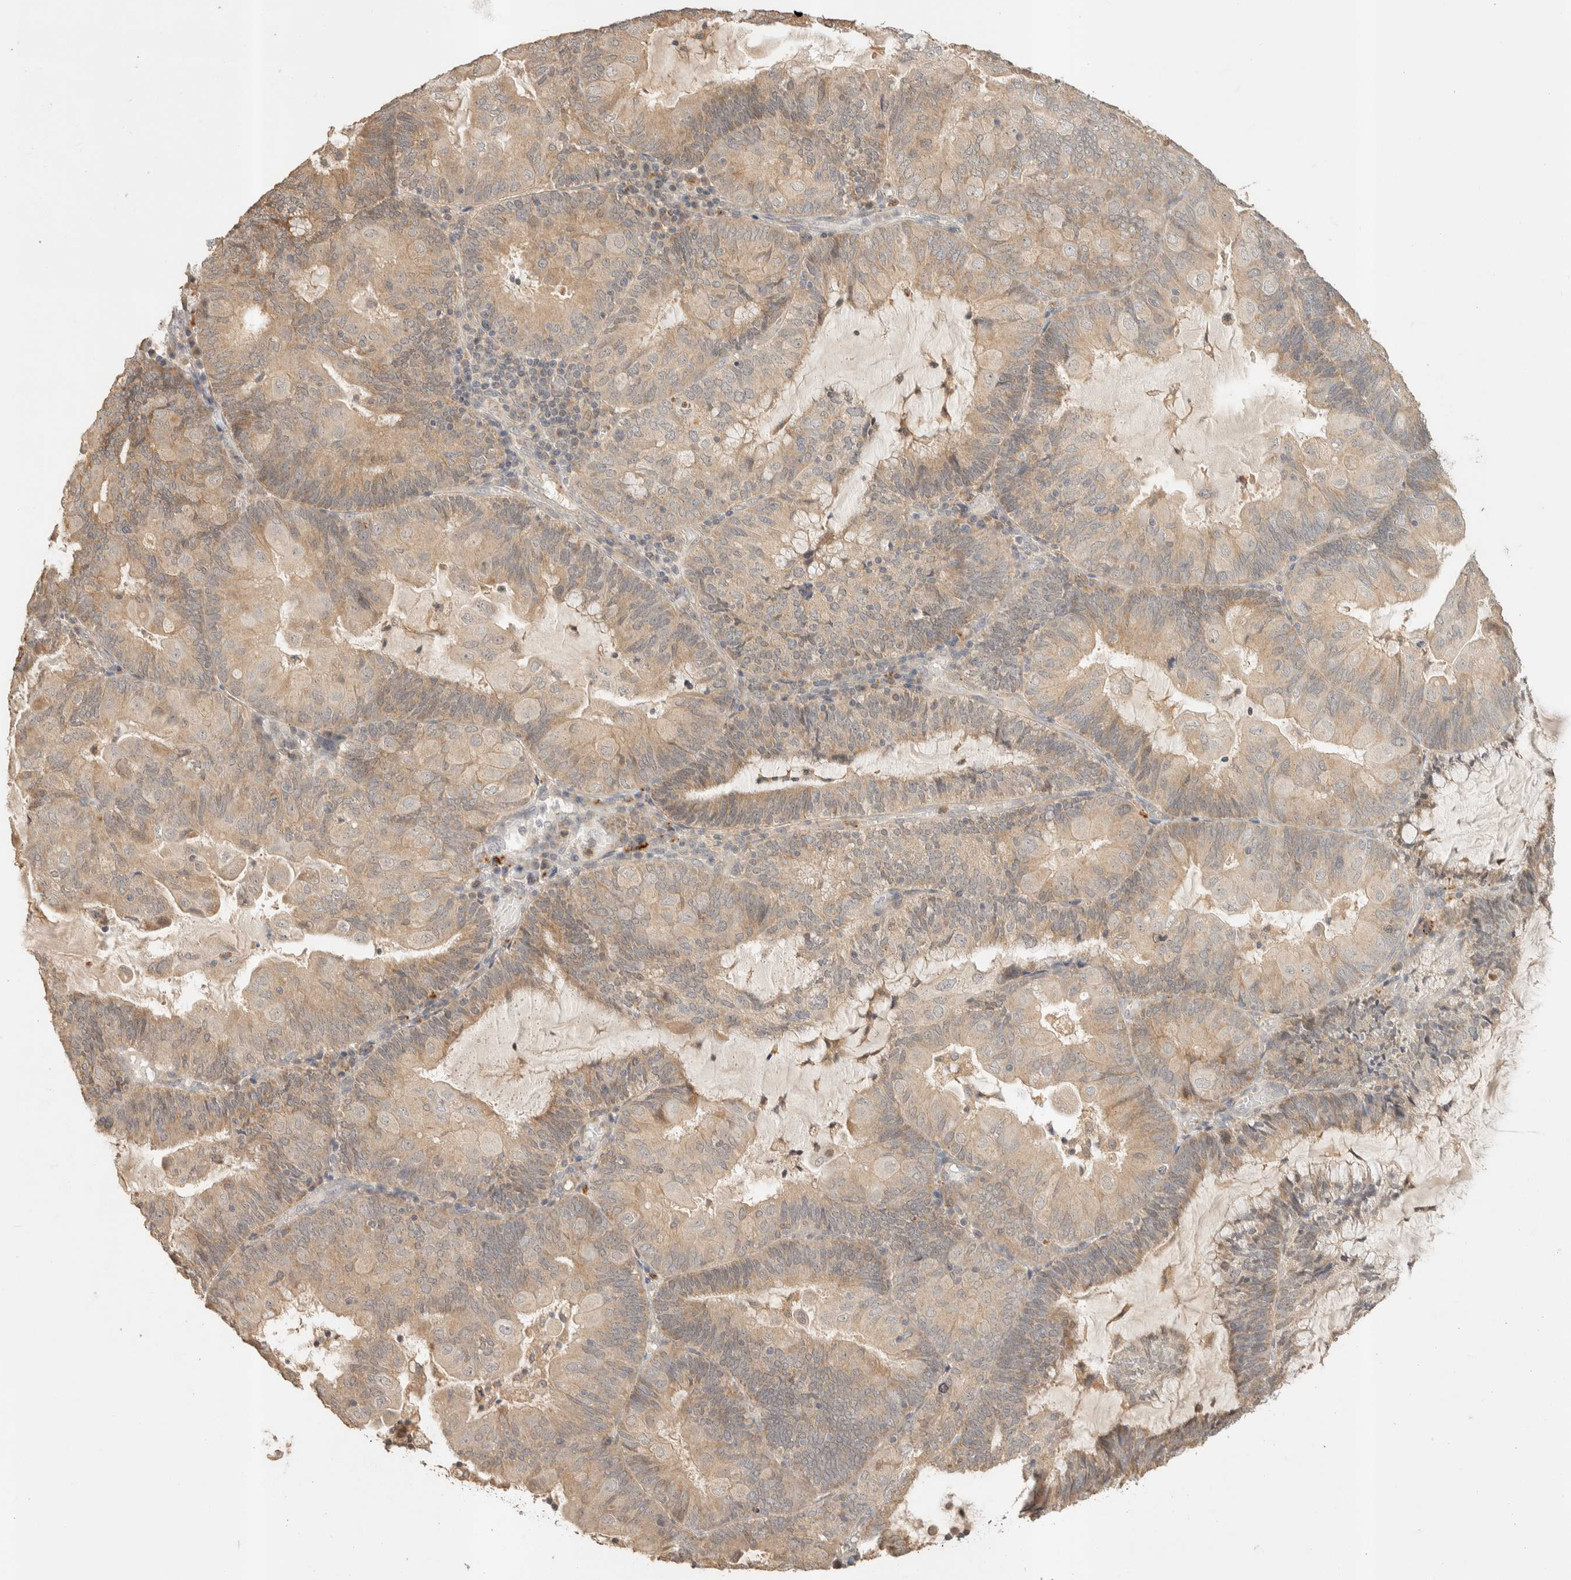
{"staining": {"intensity": "weak", "quantity": ">75%", "location": "cytoplasmic/membranous"}, "tissue": "endometrial cancer", "cell_type": "Tumor cells", "image_type": "cancer", "snomed": [{"axis": "morphology", "description": "Adenocarcinoma, NOS"}, {"axis": "topography", "description": "Endometrium"}], "caption": "Protein expression by IHC demonstrates weak cytoplasmic/membranous expression in approximately >75% of tumor cells in endometrial adenocarcinoma. Using DAB (brown) and hematoxylin (blue) stains, captured at high magnification using brightfield microscopy.", "gene": "ITPA", "patient": {"sex": "female", "age": 81}}